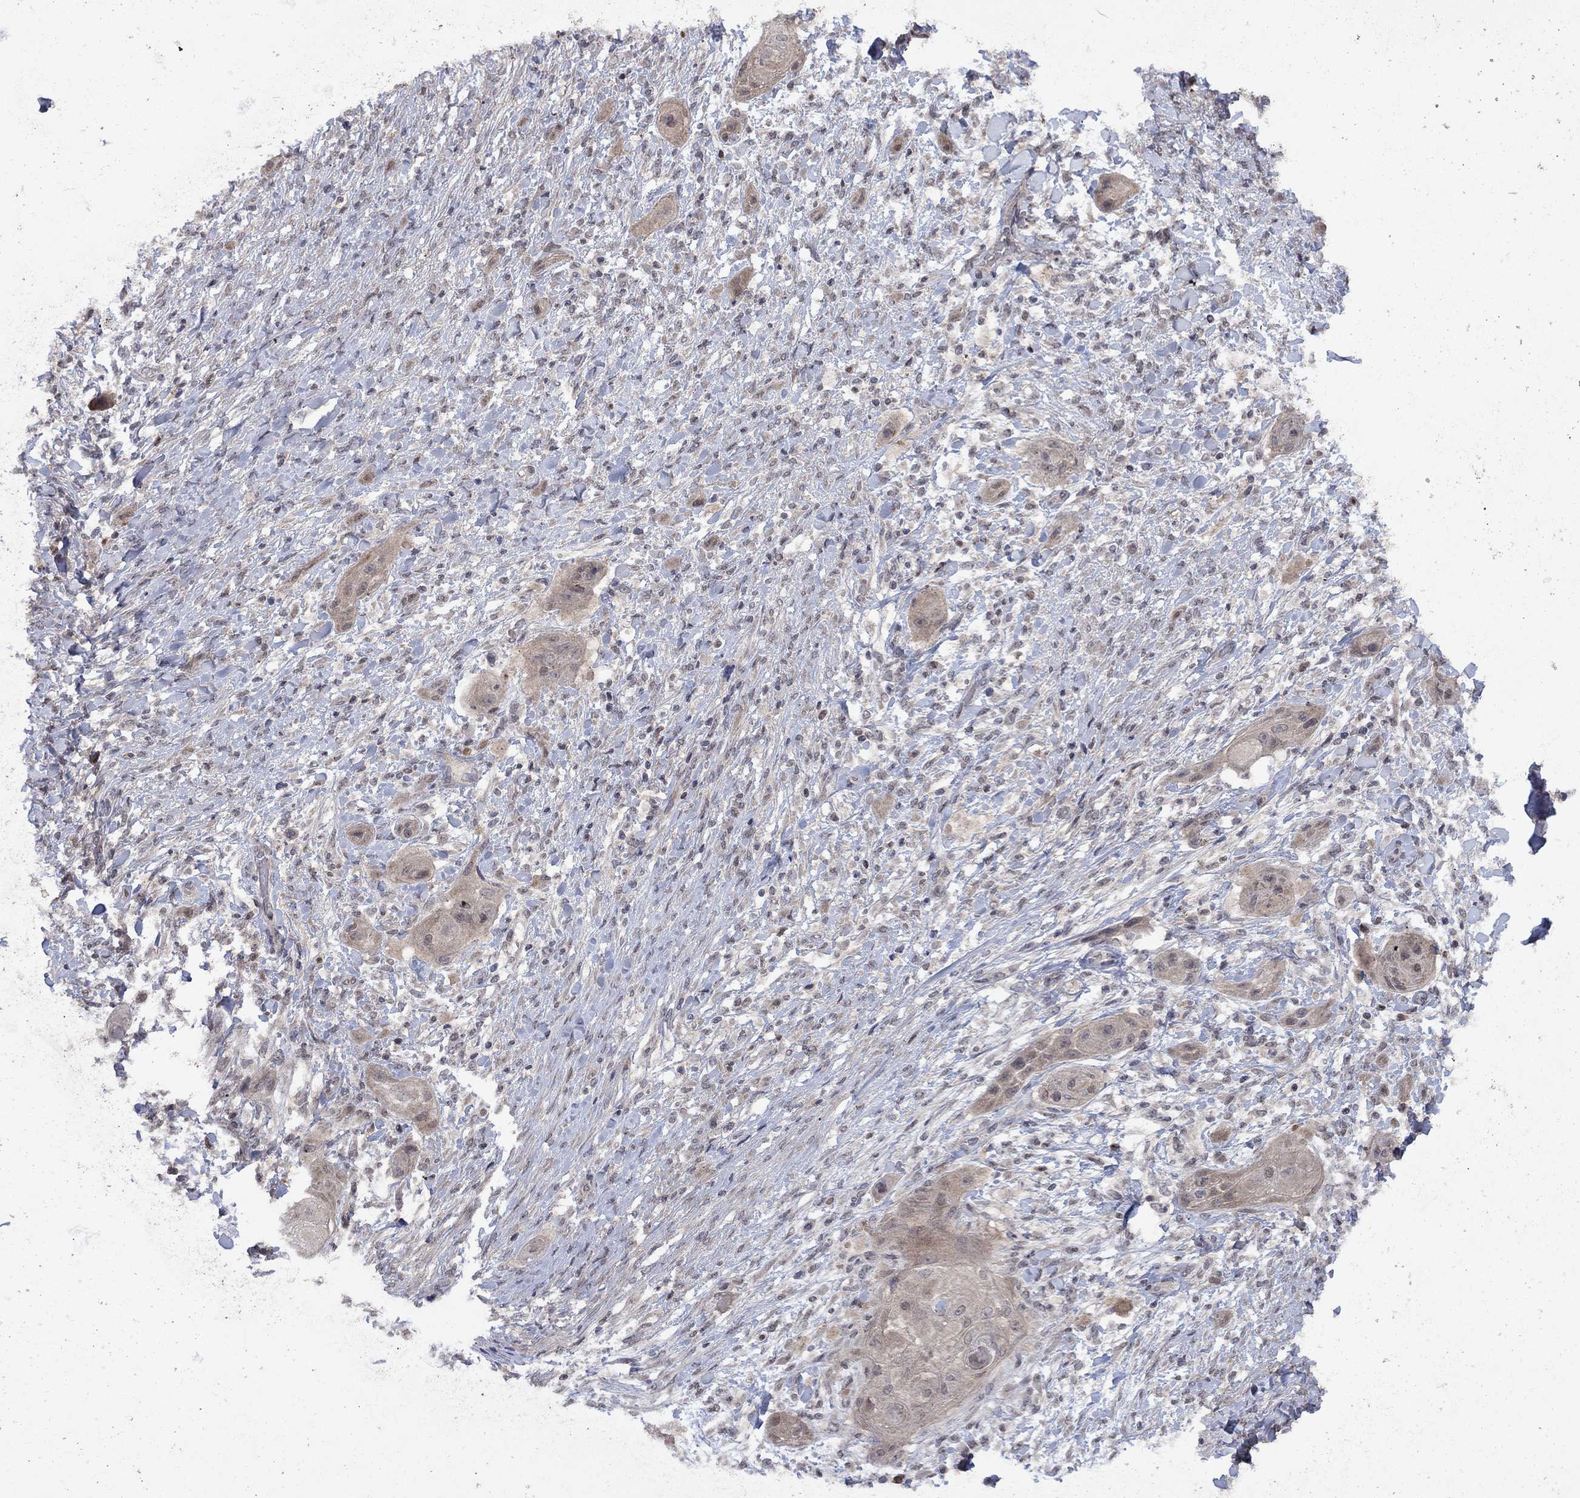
{"staining": {"intensity": "negative", "quantity": "none", "location": "none"}, "tissue": "skin cancer", "cell_type": "Tumor cells", "image_type": "cancer", "snomed": [{"axis": "morphology", "description": "Squamous cell carcinoma, NOS"}, {"axis": "topography", "description": "Skin"}], "caption": "IHC histopathology image of human squamous cell carcinoma (skin) stained for a protein (brown), which exhibits no positivity in tumor cells.", "gene": "IAH1", "patient": {"sex": "male", "age": 62}}